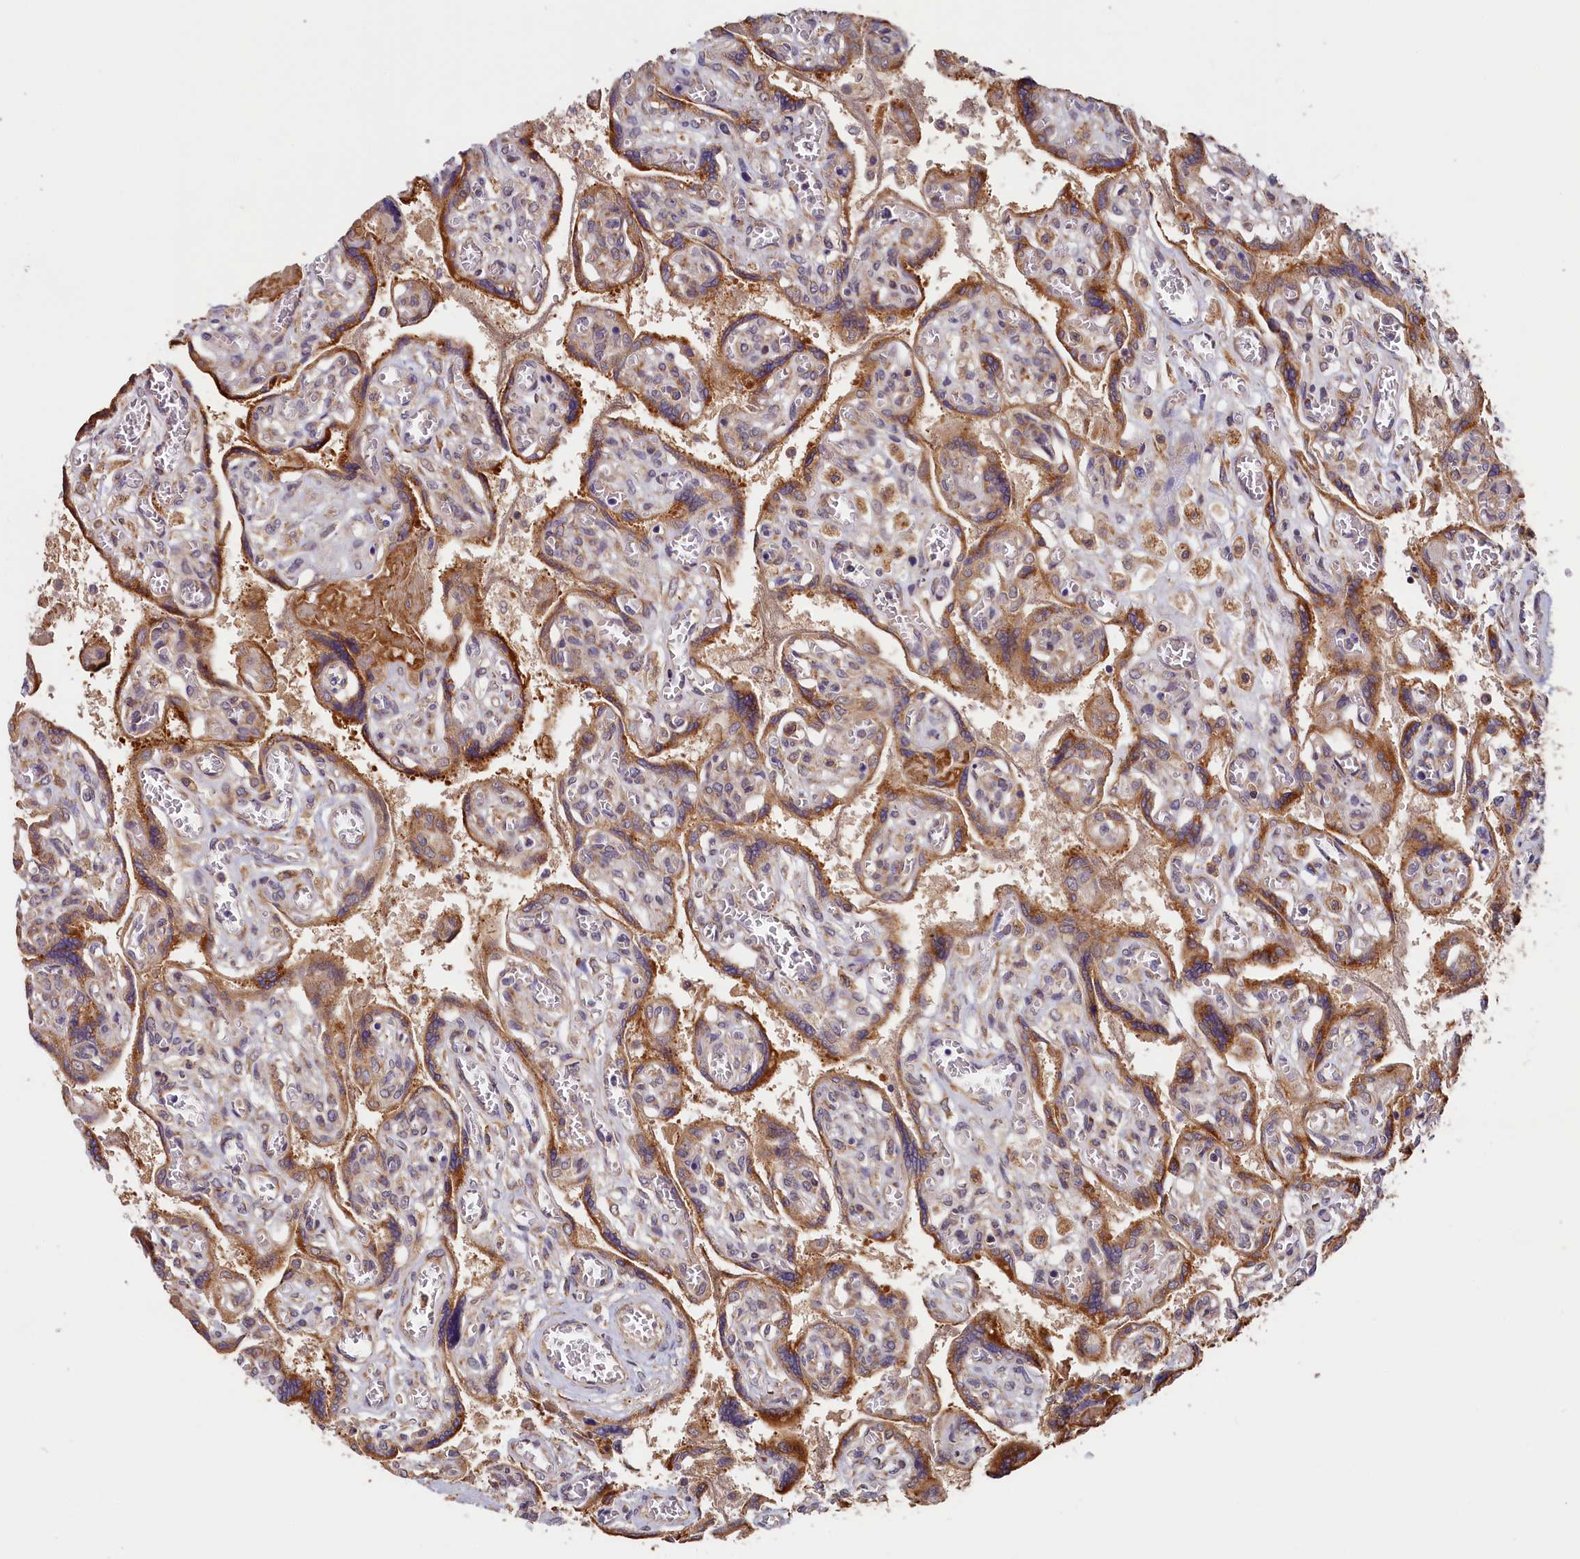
{"staining": {"intensity": "strong", "quantity": ">75%", "location": "cytoplasmic/membranous"}, "tissue": "placenta", "cell_type": "Trophoblastic cells", "image_type": "normal", "snomed": [{"axis": "morphology", "description": "Normal tissue, NOS"}, {"axis": "topography", "description": "Placenta"}], "caption": "Placenta stained with IHC displays strong cytoplasmic/membranous positivity in approximately >75% of trophoblastic cells. (Brightfield microscopy of DAB IHC at high magnification).", "gene": "CEP44", "patient": {"sex": "female", "age": 39}}